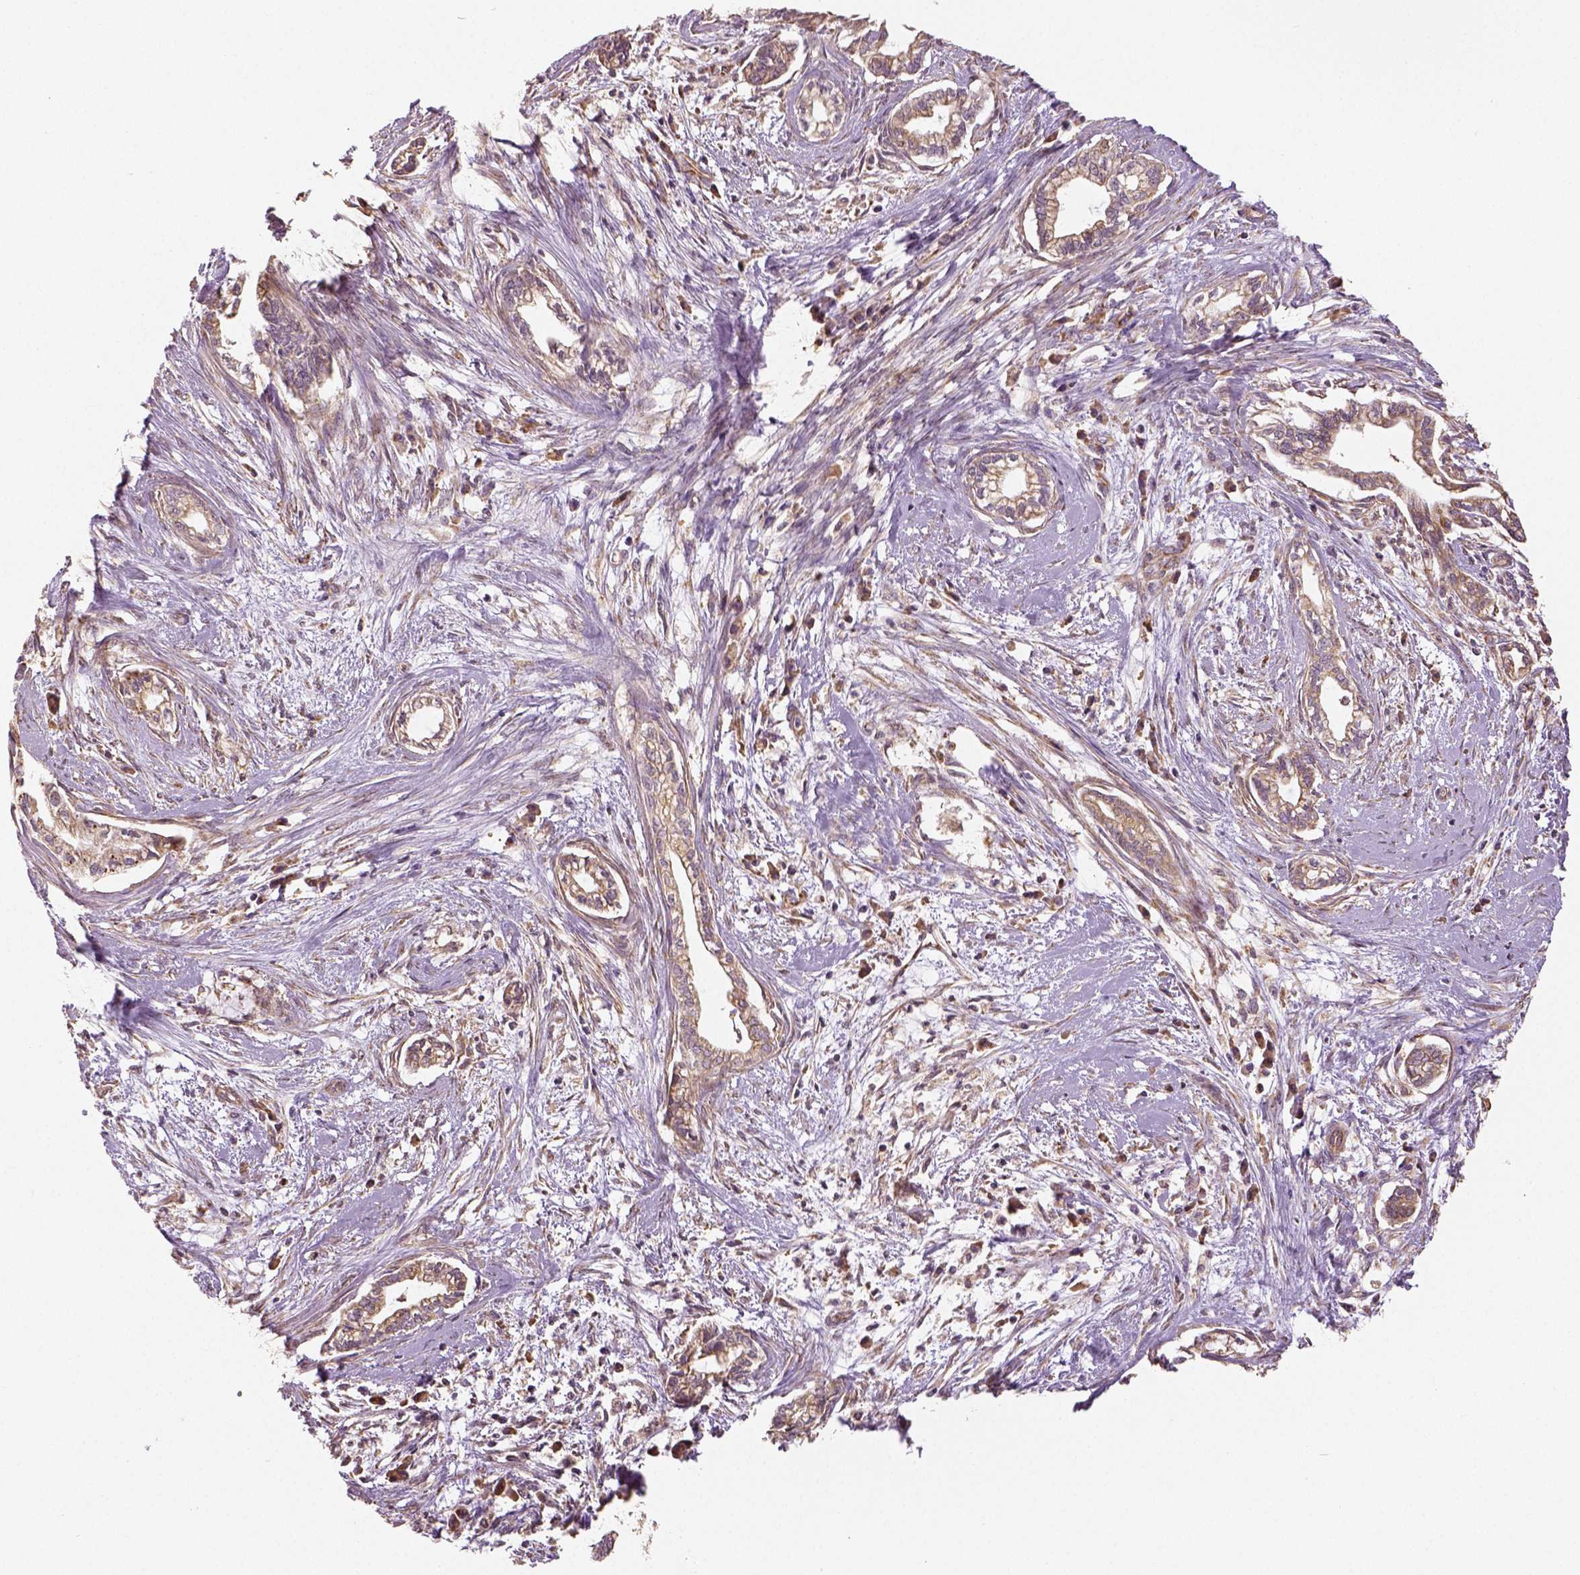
{"staining": {"intensity": "negative", "quantity": "none", "location": "none"}, "tissue": "cervical cancer", "cell_type": "Tumor cells", "image_type": "cancer", "snomed": [{"axis": "morphology", "description": "Adenocarcinoma, NOS"}, {"axis": "topography", "description": "Cervix"}], "caption": "The immunohistochemistry (IHC) histopathology image has no significant positivity in tumor cells of adenocarcinoma (cervical) tissue.", "gene": "PGAM5", "patient": {"sex": "female", "age": 62}}